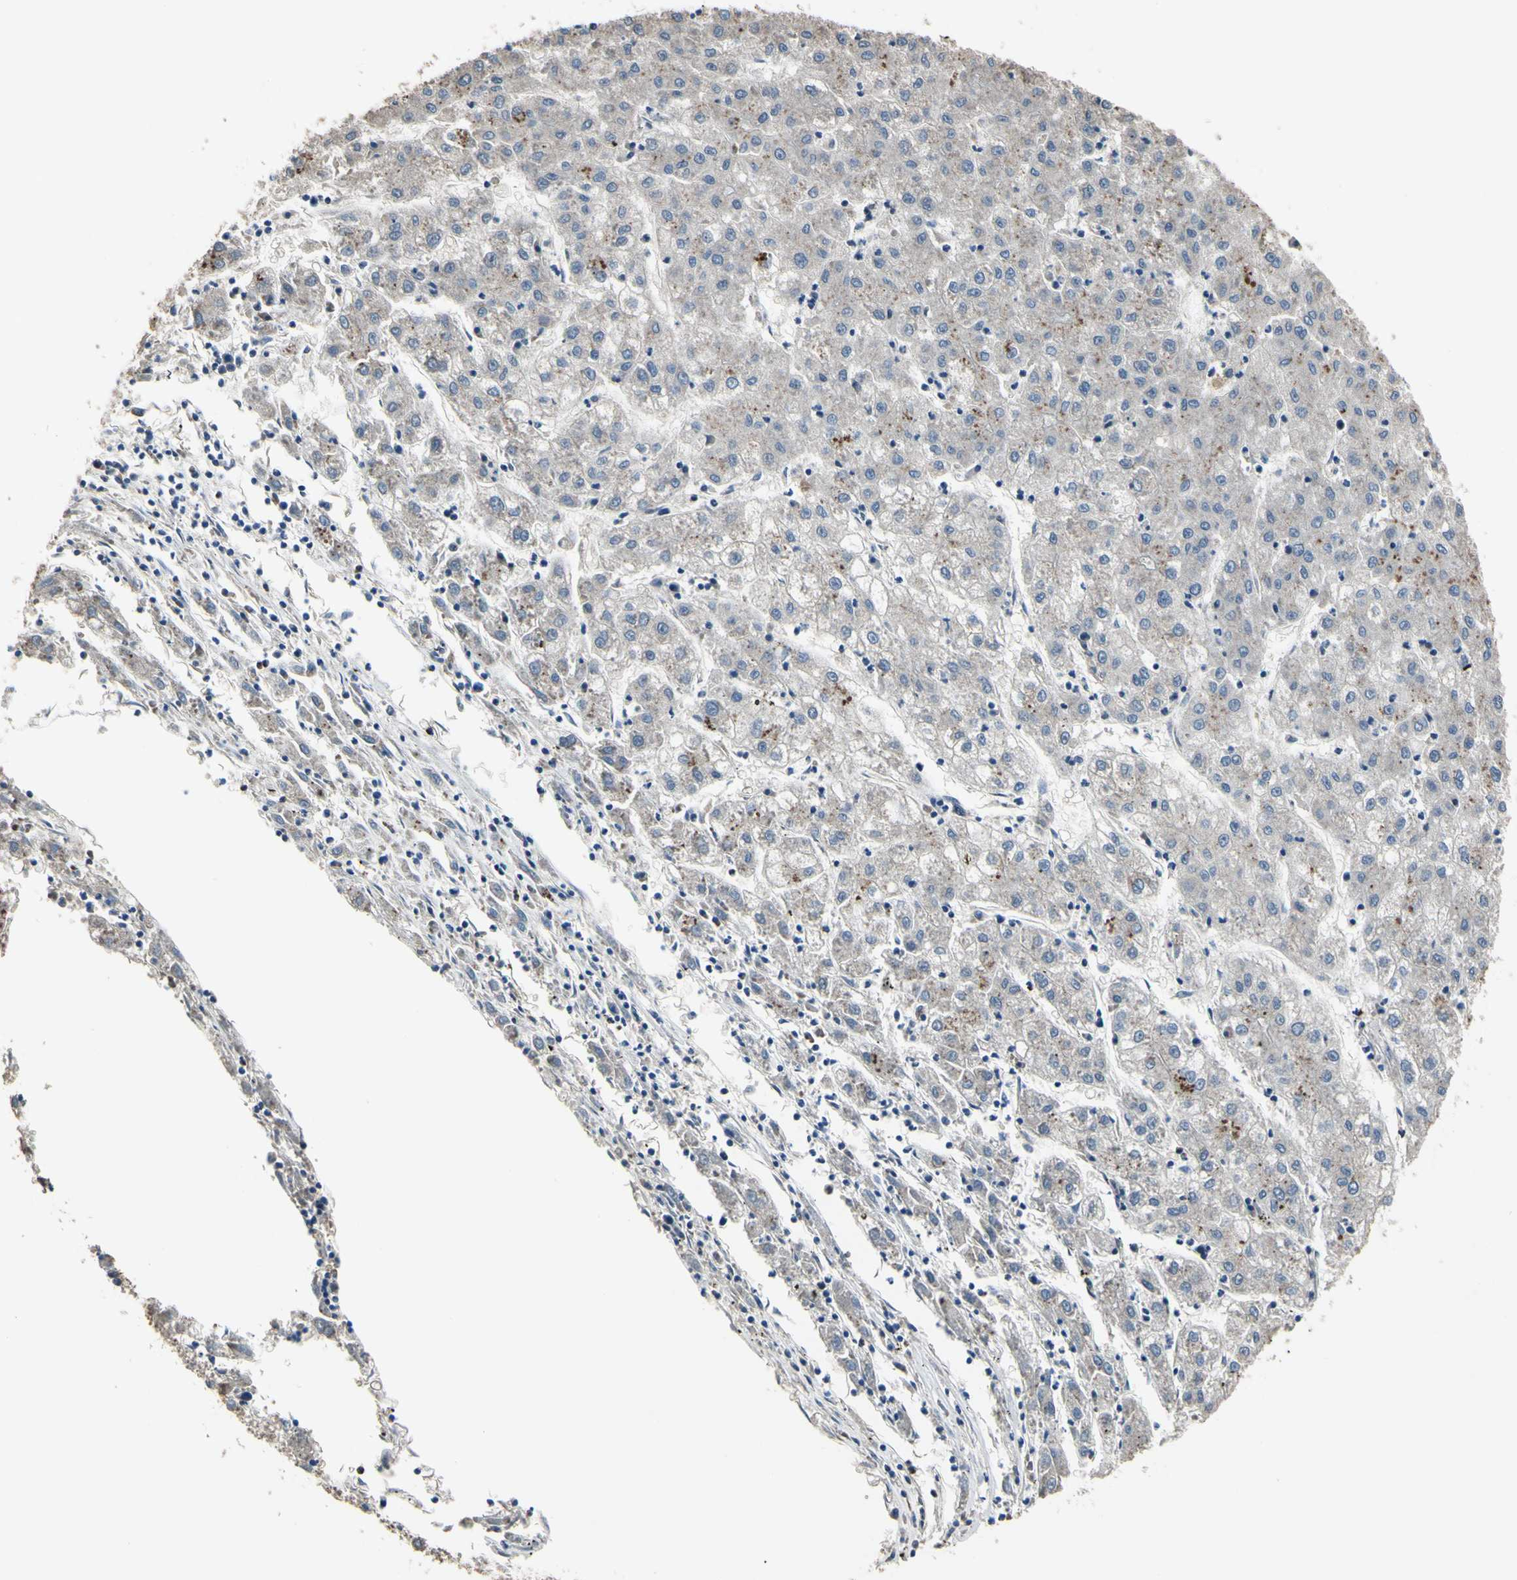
{"staining": {"intensity": "negative", "quantity": "none", "location": "none"}, "tissue": "liver cancer", "cell_type": "Tumor cells", "image_type": "cancer", "snomed": [{"axis": "morphology", "description": "Carcinoma, Hepatocellular, NOS"}, {"axis": "topography", "description": "Liver"}], "caption": "Tumor cells show no significant protein staining in liver hepatocellular carcinoma.", "gene": "ZNF174", "patient": {"sex": "male", "age": 72}}